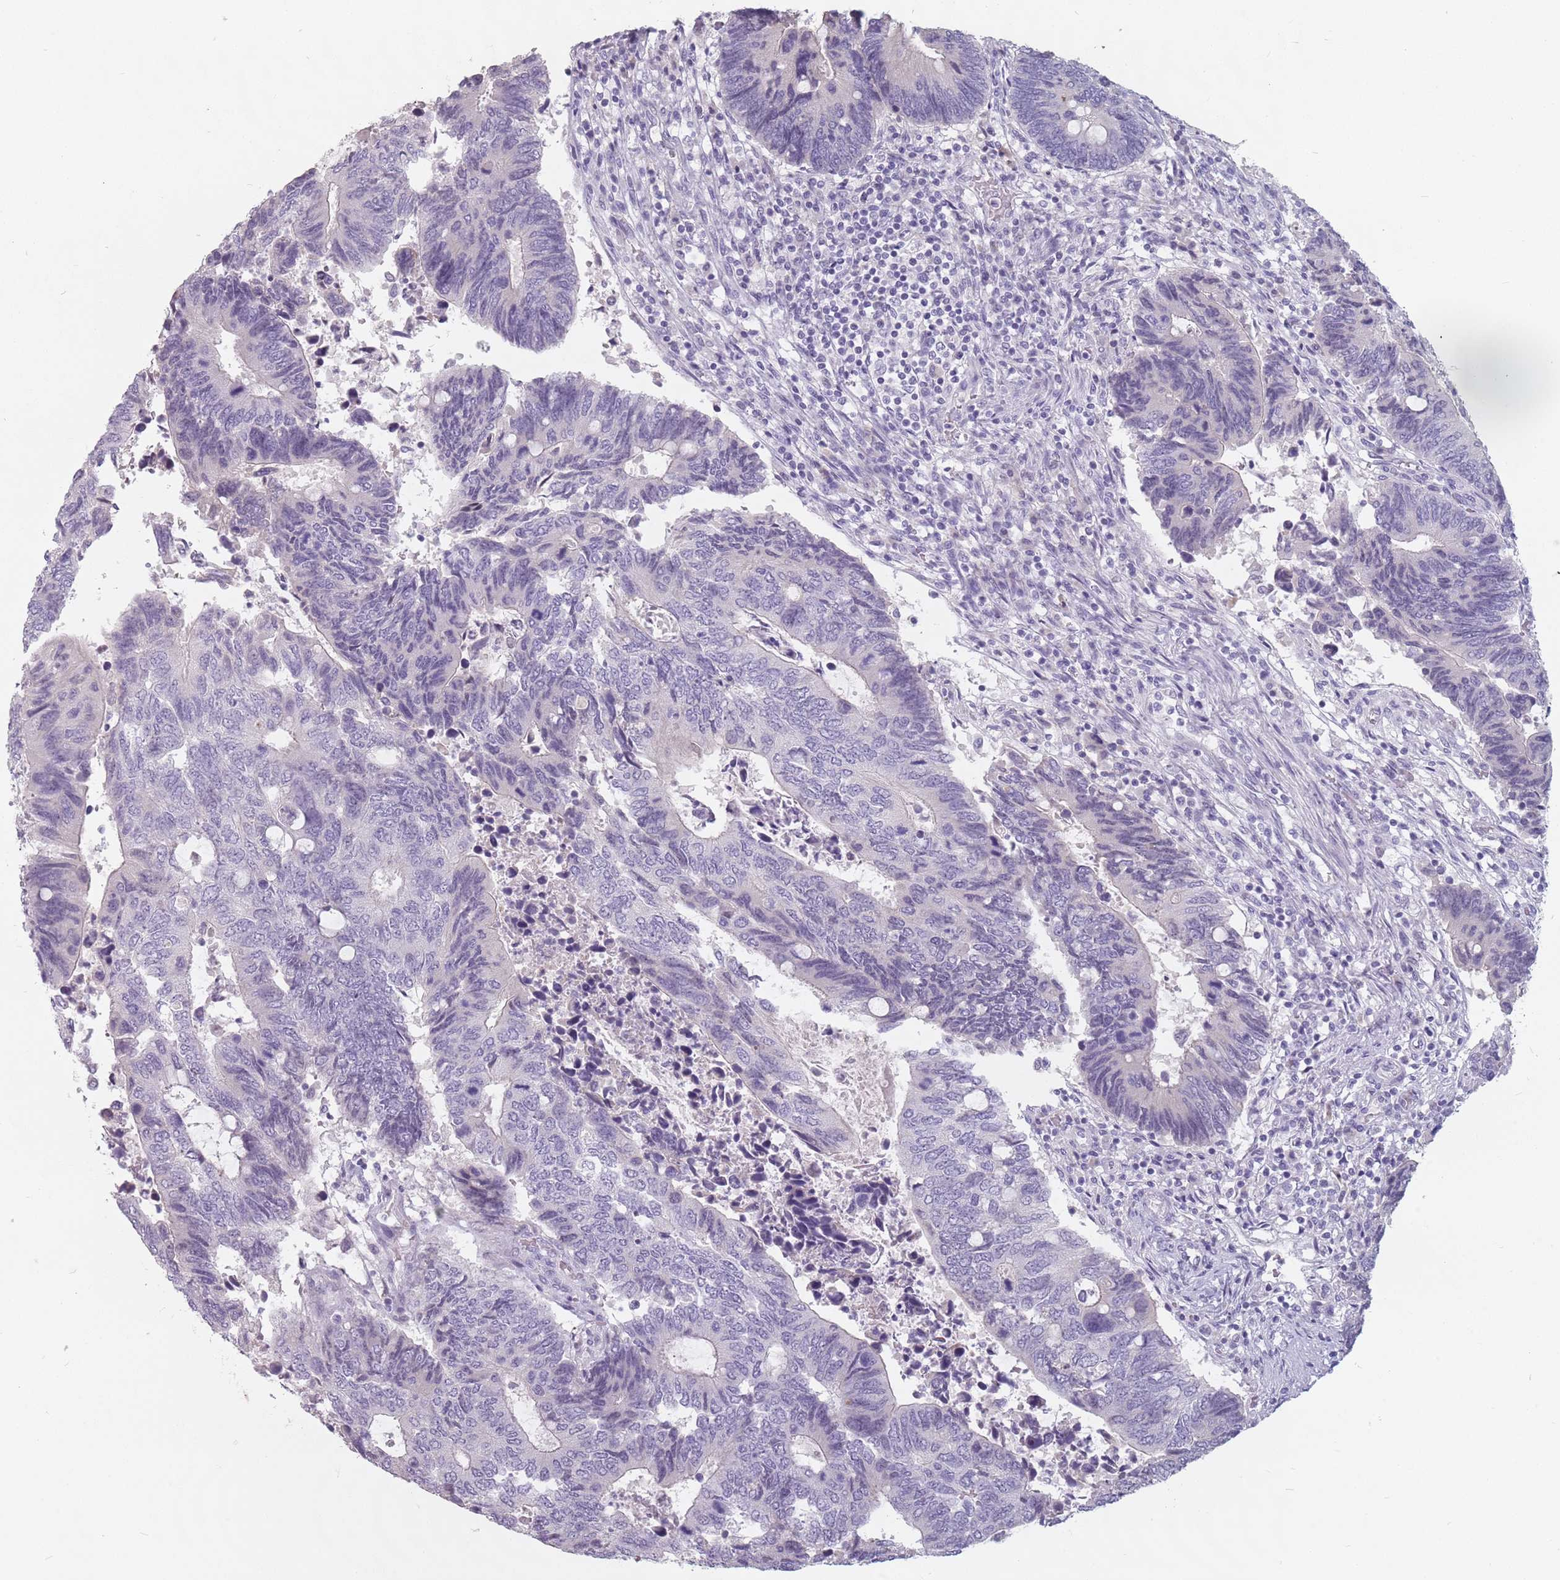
{"staining": {"intensity": "negative", "quantity": "none", "location": "none"}, "tissue": "colorectal cancer", "cell_type": "Tumor cells", "image_type": "cancer", "snomed": [{"axis": "morphology", "description": "Adenocarcinoma, NOS"}, {"axis": "topography", "description": "Colon"}], "caption": "The photomicrograph shows no staining of tumor cells in adenocarcinoma (colorectal). (DAB (3,3'-diaminobenzidine) immunohistochemistry (IHC) visualized using brightfield microscopy, high magnification).", "gene": "CEP19", "patient": {"sex": "male", "age": 87}}